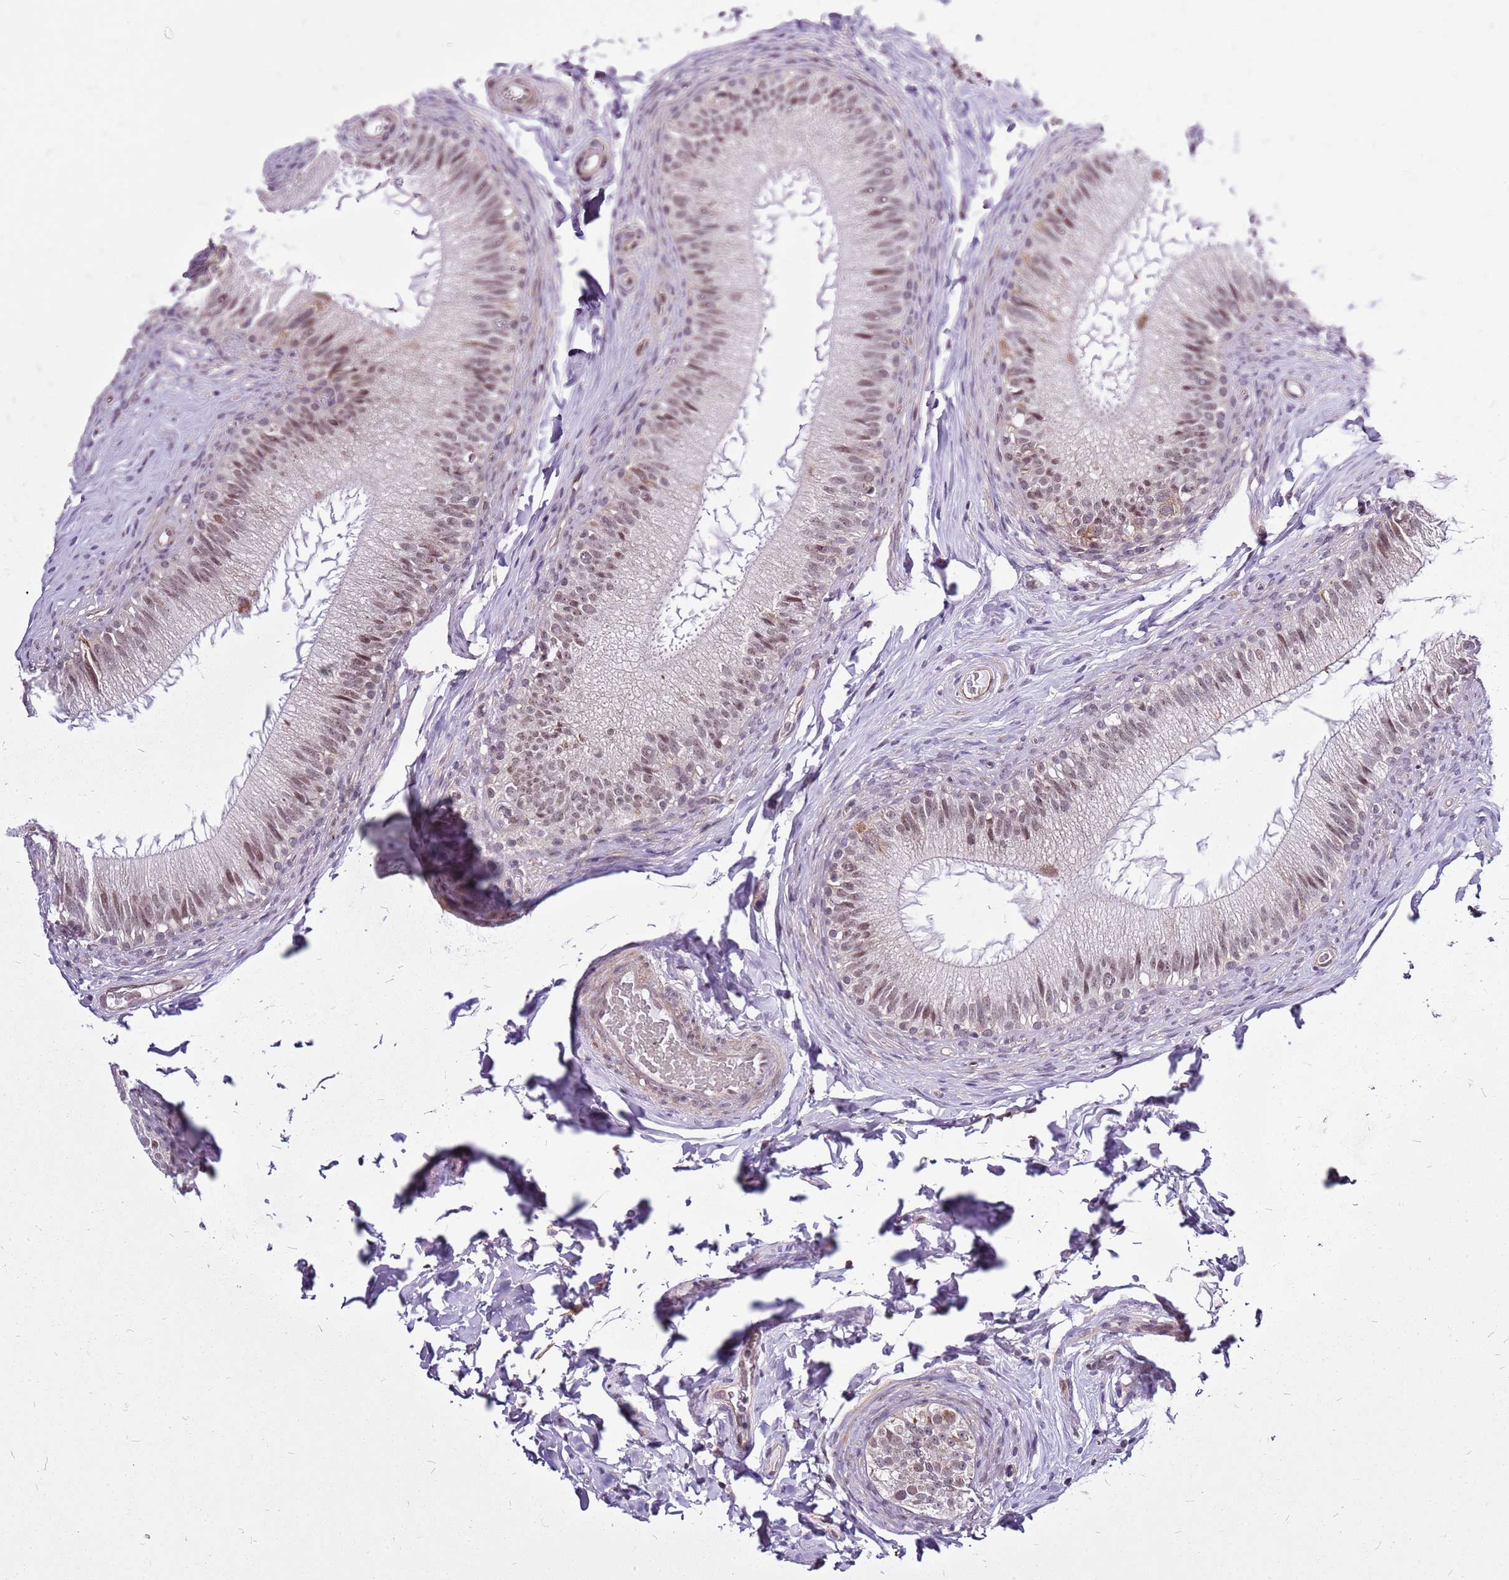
{"staining": {"intensity": "moderate", "quantity": "25%-75%", "location": "nuclear"}, "tissue": "epididymis", "cell_type": "Glandular cells", "image_type": "normal", "snomed": [{"axis": "morphology", "description": "Normal tissue, NOS"}, {"axis": "topography", "description": "Epididymis"}], "caption": "A brown stain labels moderate nuclear positivity of a protein in glandular cells of normal human epididymis. The staining was performed using DAB, with brown indicating positive protein expression. Nuclei are stained blue with hematoxylin.", "gene": "CCDC166", "patient": {"sex": "male", "age": 49}}